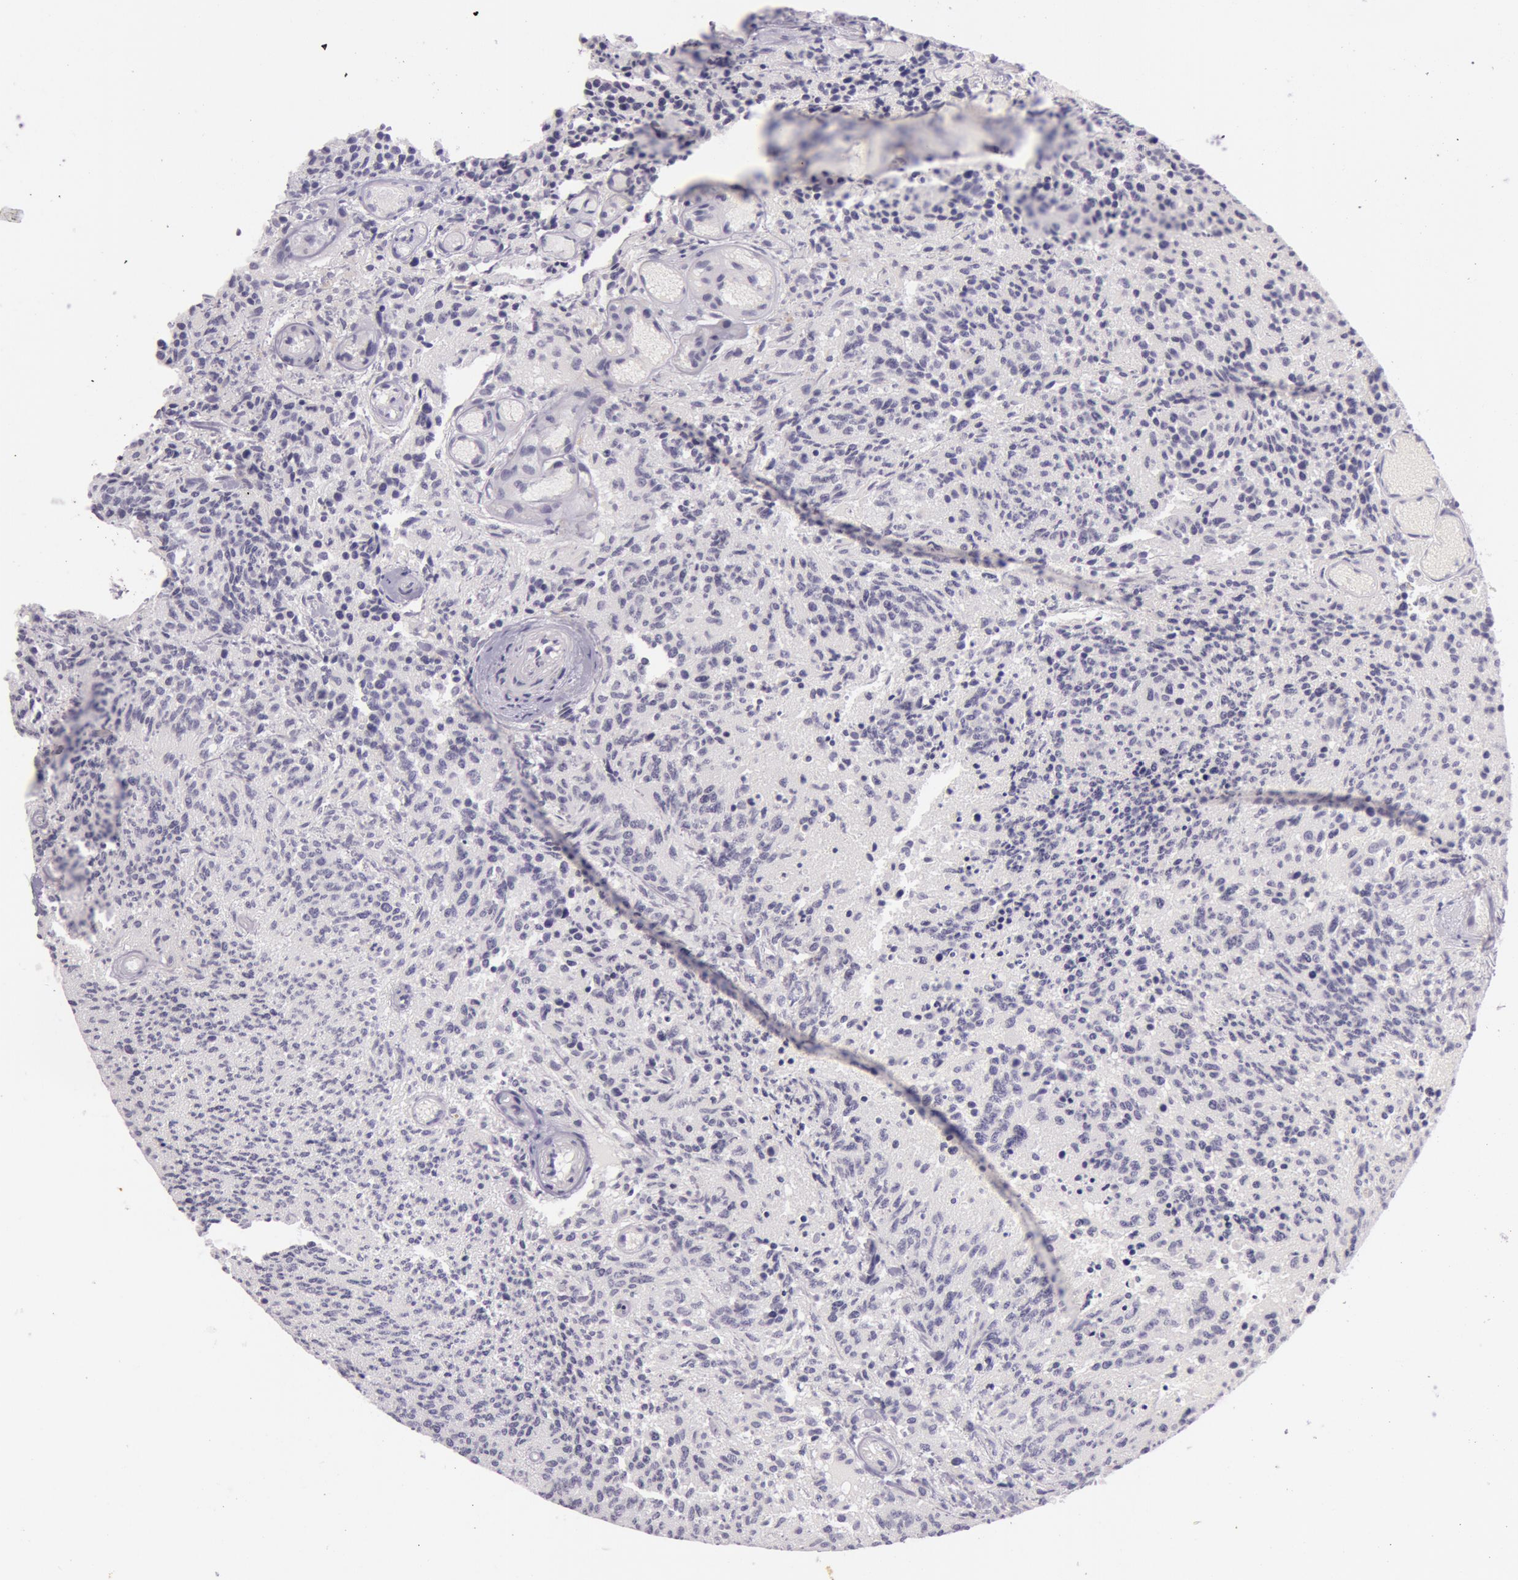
{"staining": {"intensity": "negative", "quantity": "none", "location": "none"}, "tissue": "glioma", "cell_type": "Tumor cells", "image_type": "cancer", "snomed": [{"axis": "morphology", "description": "Glioma, malignant, High grade"}, {"axis": "topography", "description": "Brain"}], "caption": "Glioma was stained to show a protein in brown. There is no significant staining in tumor cells.", "gene": "RBMY1F", "patient": {"sex": "male", "age": 36}}